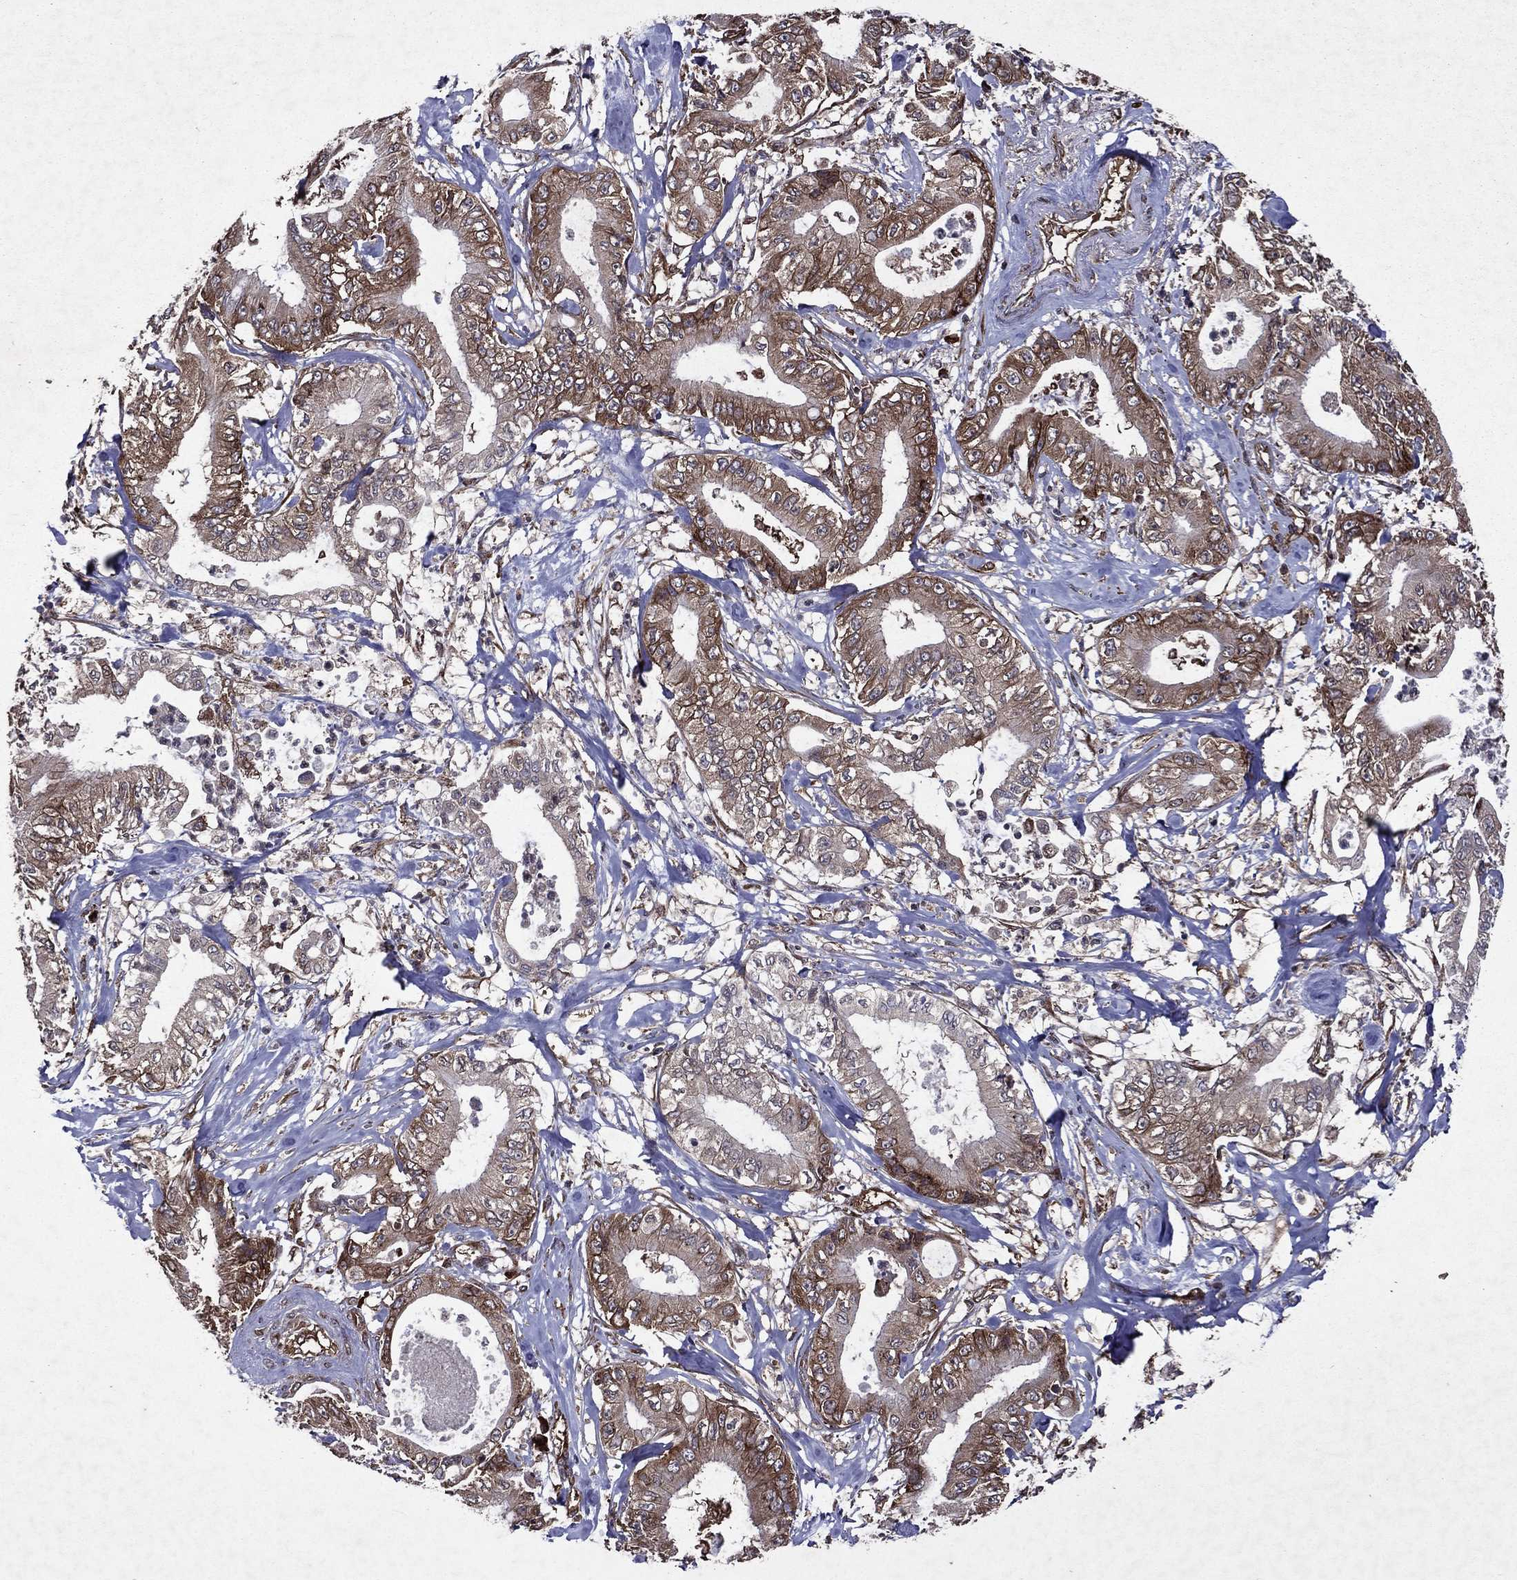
{"staining": {"intensity": "strong", "quantity": "<25%", "location": "cytoplasmic/membranous"}, "tissue": "pancreatic cancer", "cell_type": "Tumor cells", "image_type": "cancer", "snomed": [{"axis": "morphology", "description": "Adenocarcinoma, NOS"}, {"axis": "topography", "description": "Pancreas"}], "caption": "DAB immunohistochemical staining of human pancreatic cancer displays strong cytoplasmic/membranous protein positivity in approximately <25% of tumor cells. (Brightfield microscopy of DAB IHC at high magnification).", "gene": "EIF2B4", "patient": {"sex": "male", "age": 71}}